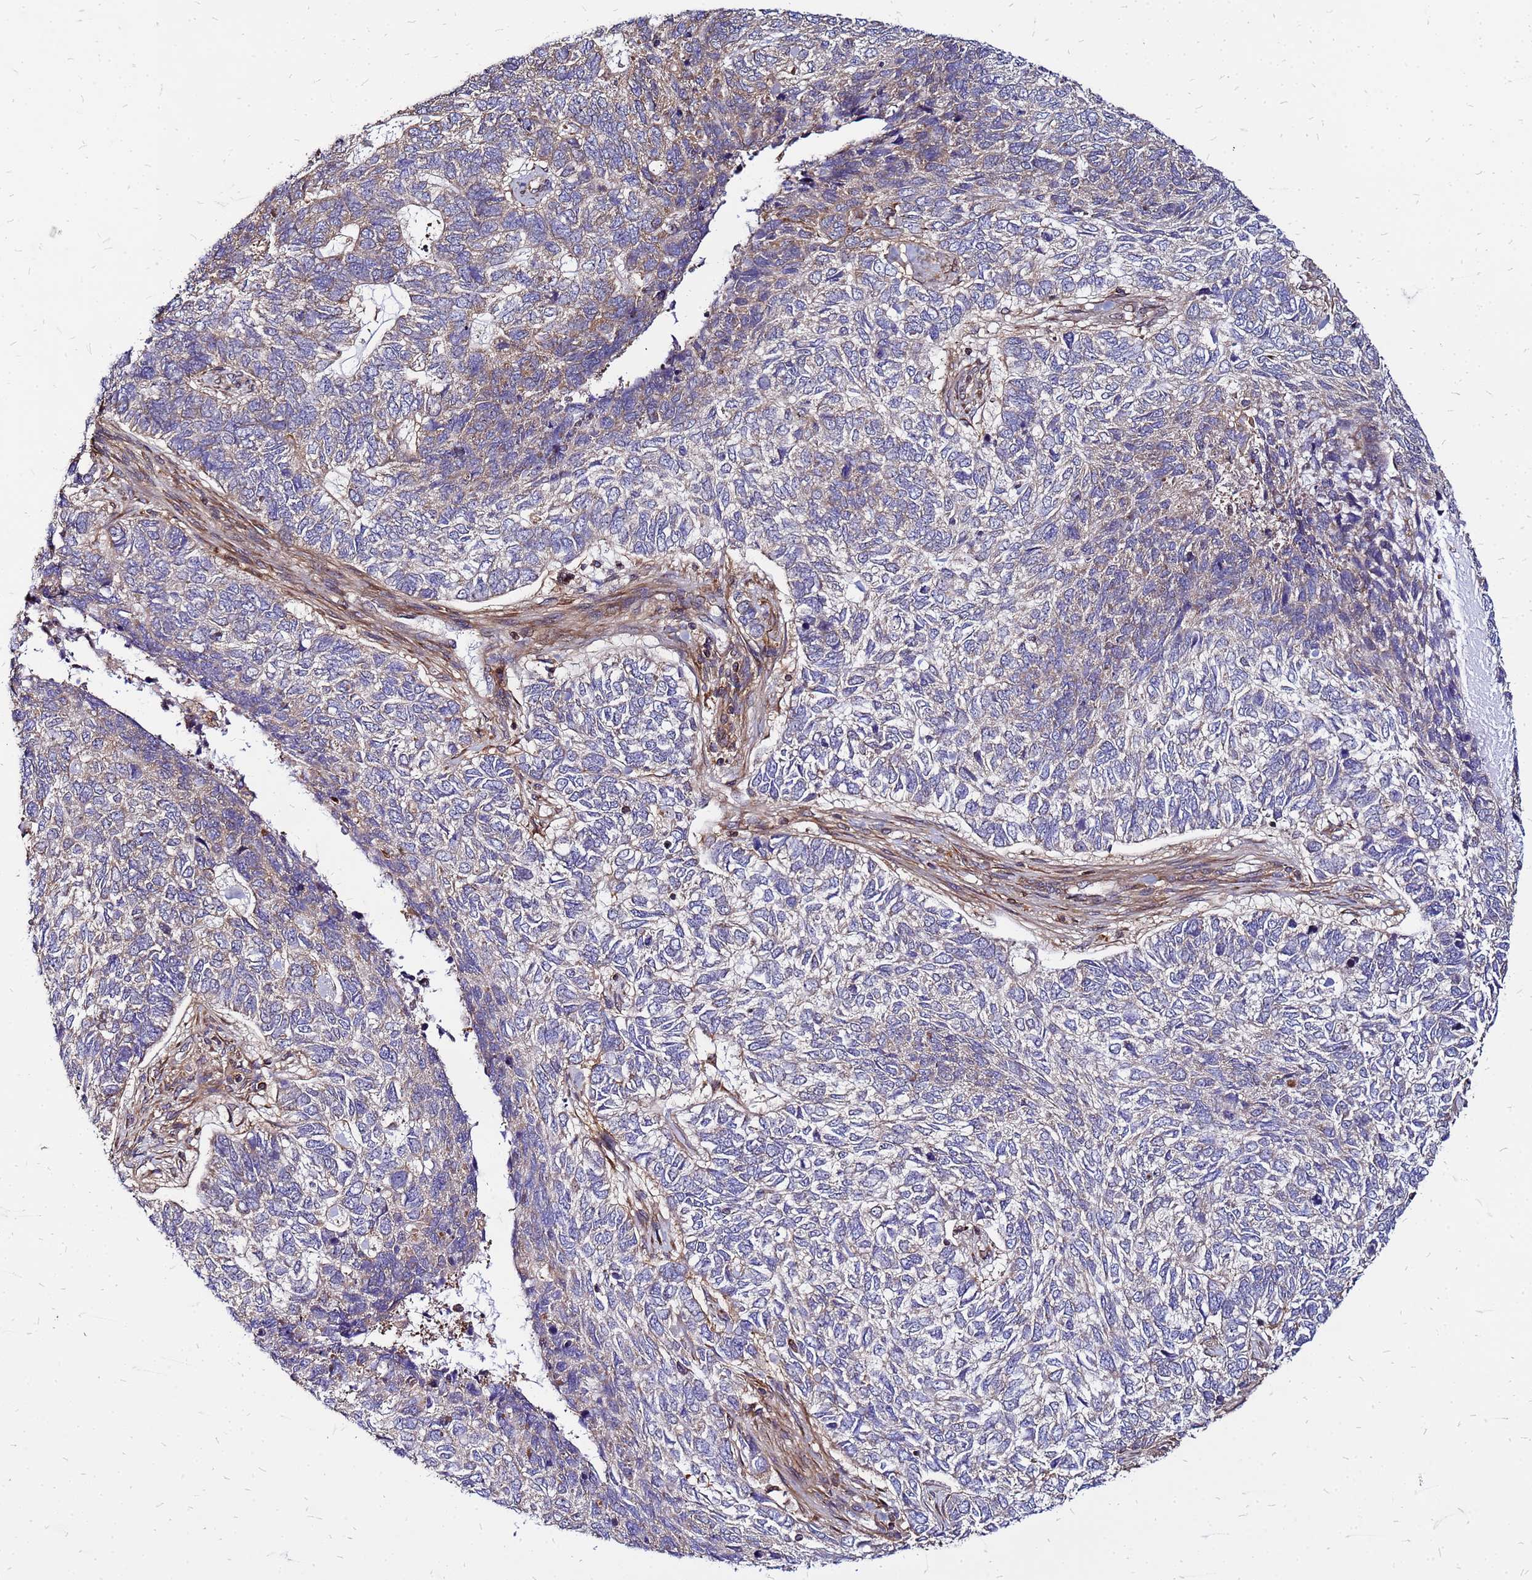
{"staining": {"intensity": "weak", "quantity": "<25%", "location": "cytoplasmic/membranous"}, "tissue": "skin cancer", "cell_type": "Tumor cells", "image_type": "cancer", "snomed": [{"axis": "morphology", "description": "Basal cell carcinoma"}, {"axis": "topography", "description": "Skin"}], "caption": "This is a image of immunohistochemistry (IHC) staining of skin basal cell carcinoma, which shows no positivity in tumor cells. (IHC, brightfield microscopy, high magnification).", "gene": "CYBC1", "patient": {"sex": "female", "age": 65}}